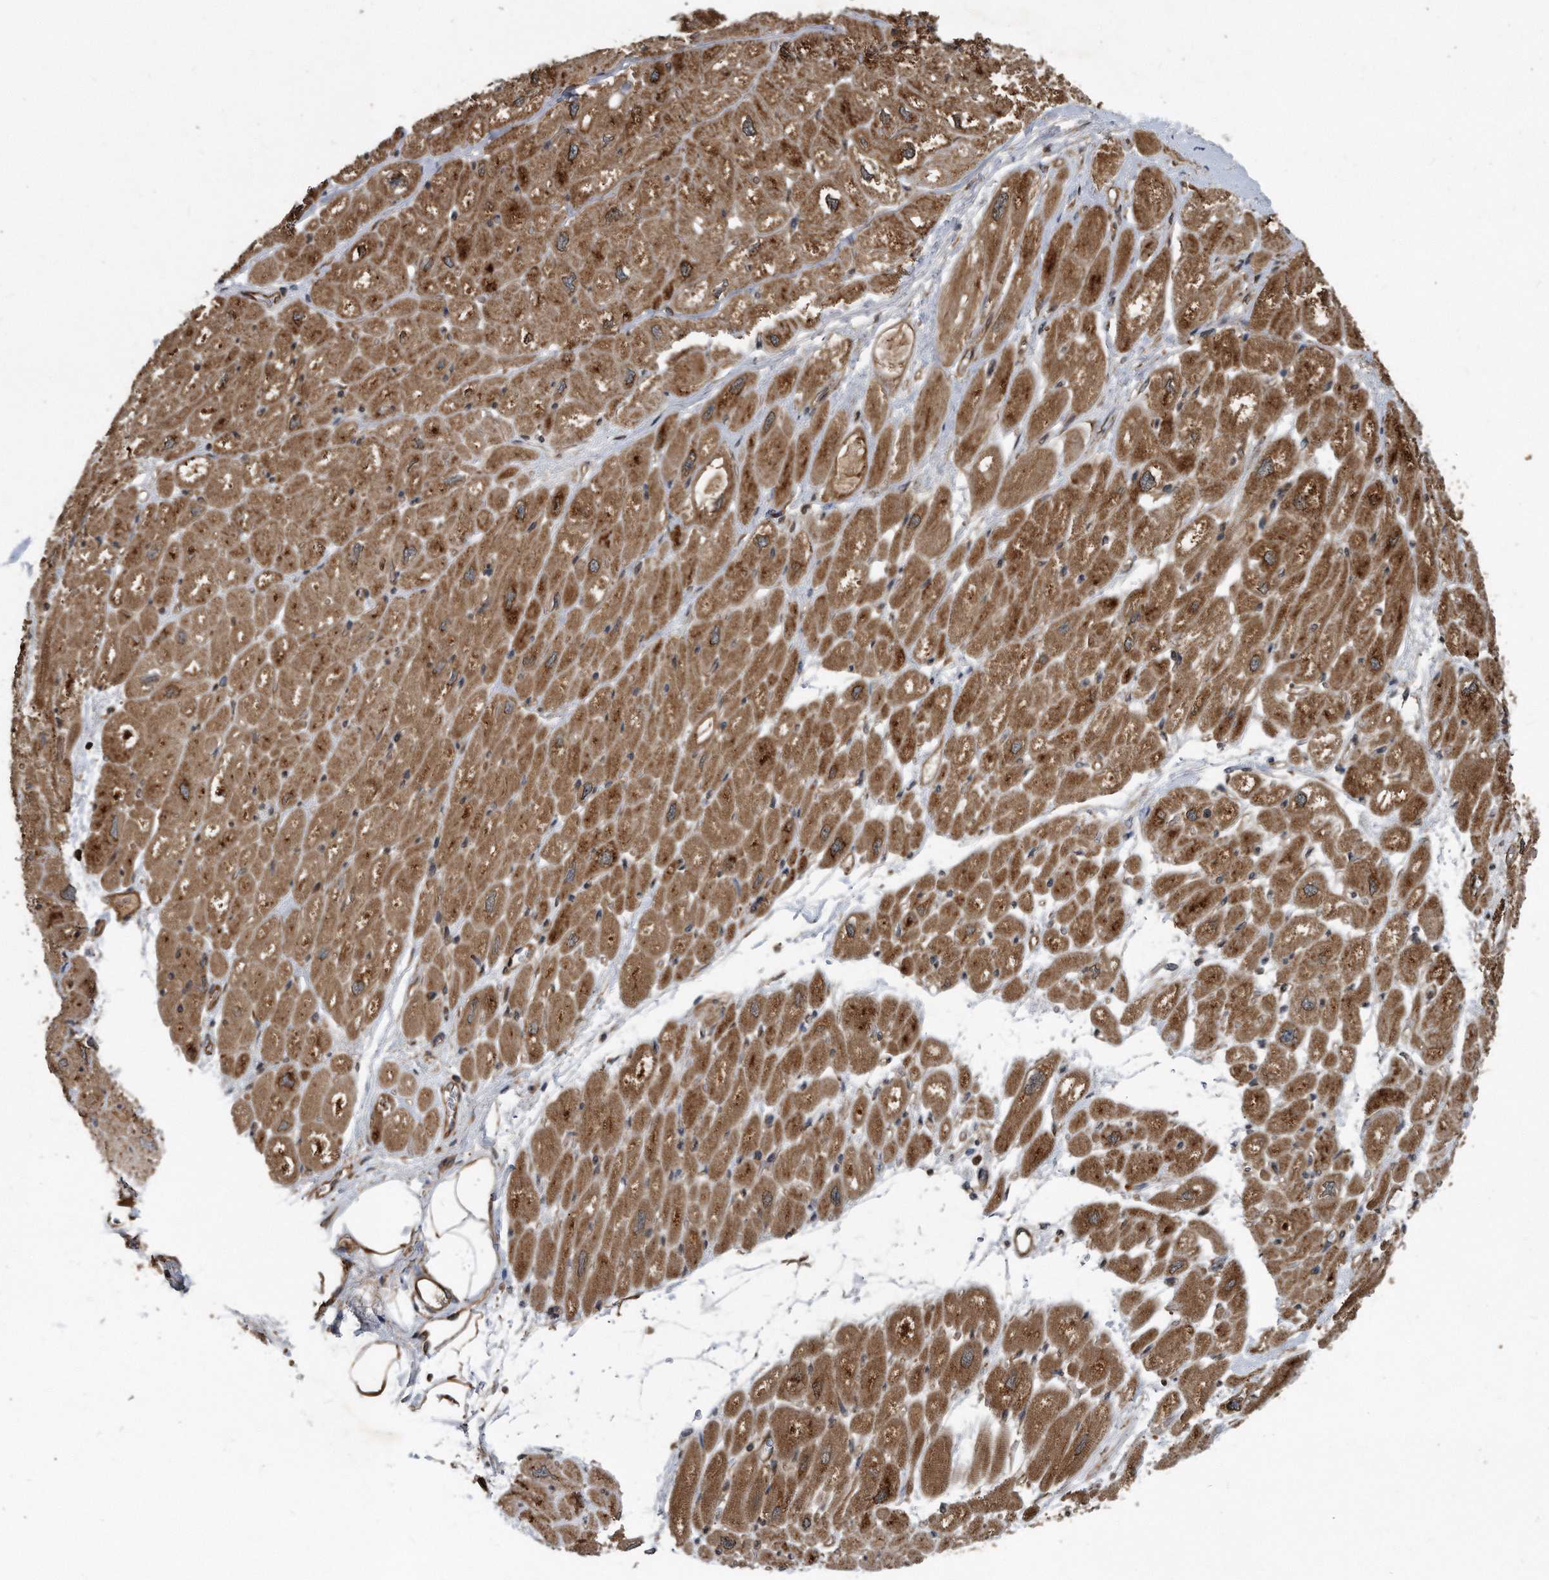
{"staining": {"intensity": "moderate", "quantity": ">75%", "location": "cytoplasmic/membranous"}, "tissue": "heart muscle", "cell_type": "Cardiomyocytes", "image_type": "normal", "snomed": [{"axis": "morphology", "description": "Normal tissue, NOS"}, {"axis": "topography", "description": "Heart"}], "caption": "This histopathology image exhibits immunohistochemistry staining of unremarkable heart muscle, with medium moderate cytoplasmic/membranous expression in approximately >75% of cardiomyocytes.", "gene": "FAM136A", "patient": {"sex": "male", "age": 50}}